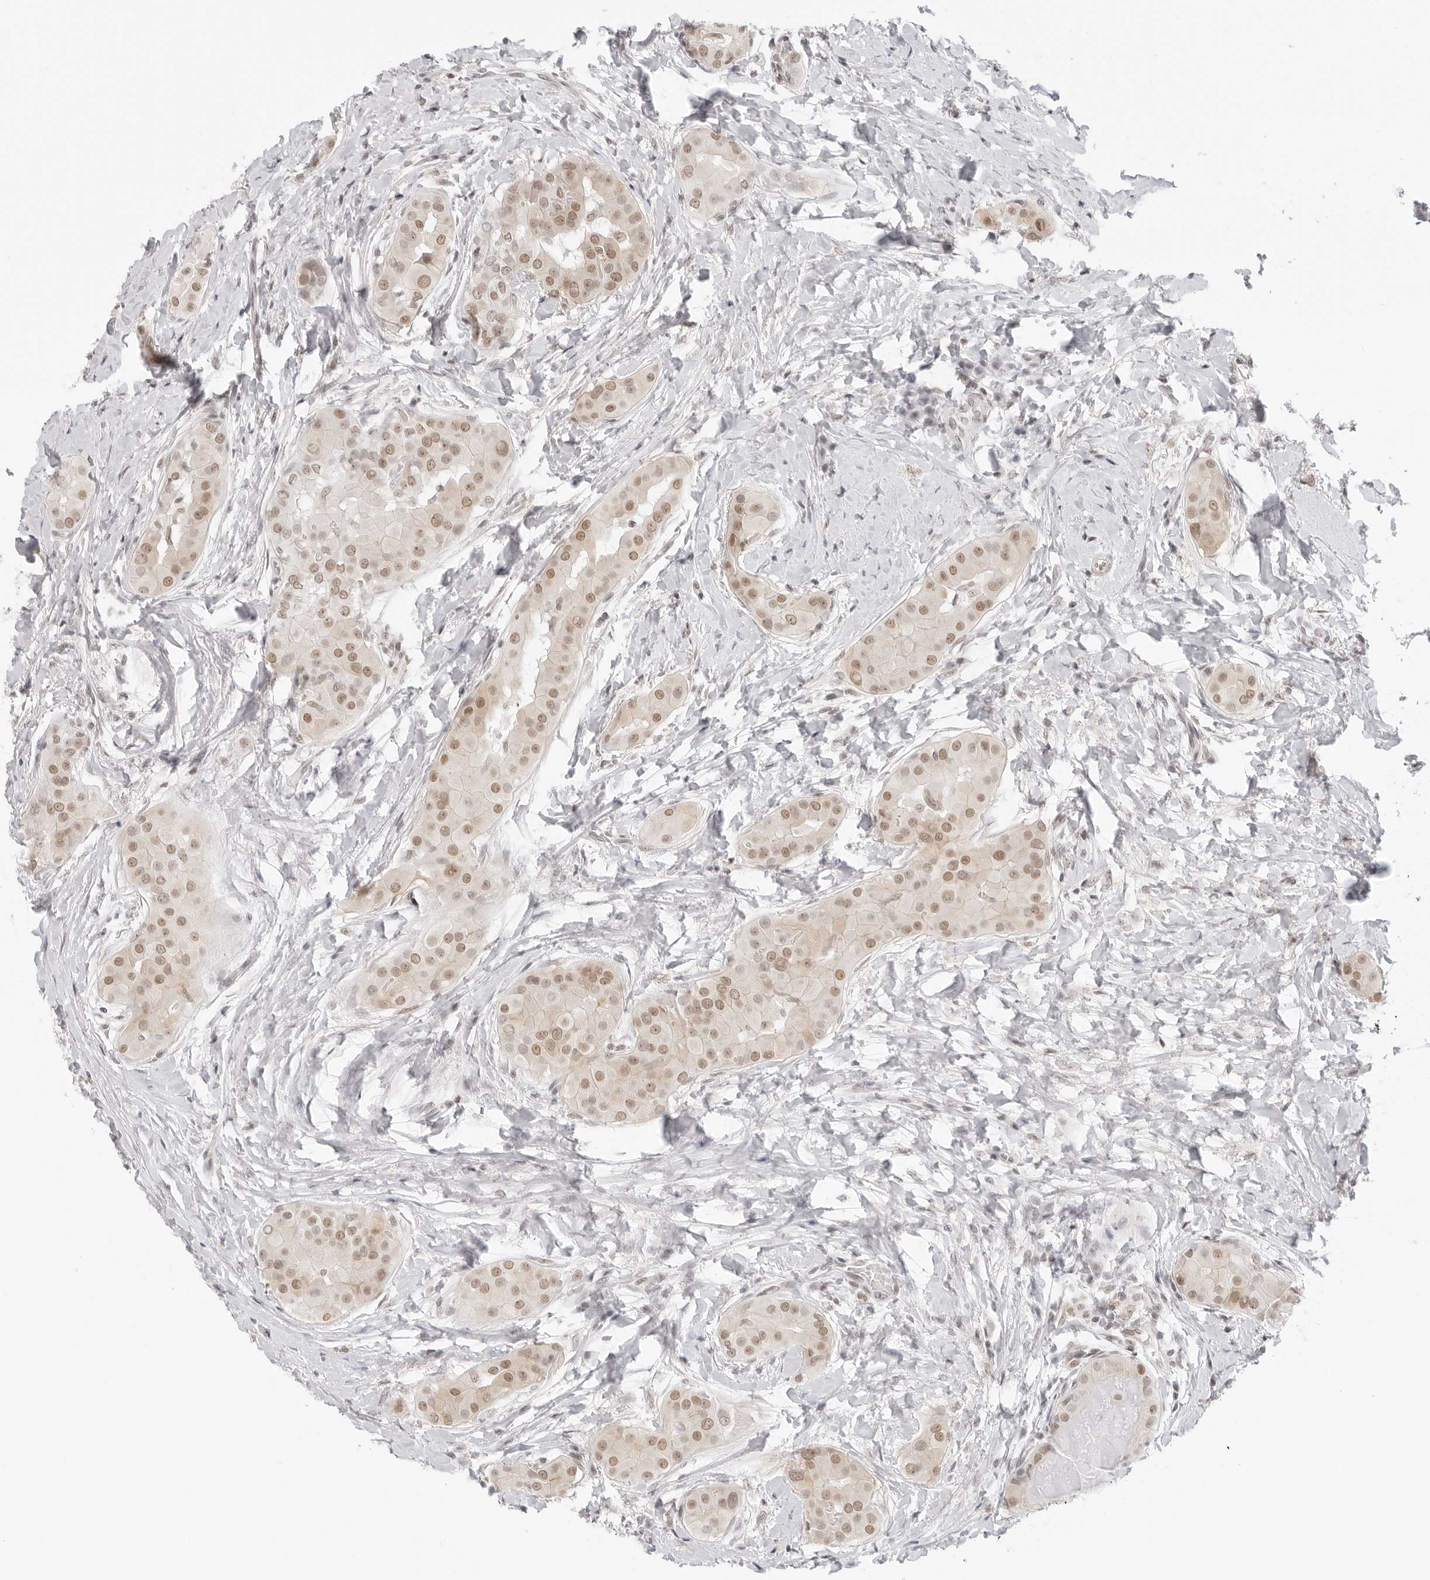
{"staining": {"intensity": "moderate", "quantity": ">75%", "location": "nuclear"}, "tissue": "thyroid cancer", "cell_type": "Tumor cells", "image_type": "cancer", "snomed": [{"axis": "morphology", "description": "Papillary adenocarcinoma, NOS"}, {"axis": "topography", "description": "Thyroid gland"}], "caption": "Protein expression analysis of human thyroid cancer (papillary adenocarcinoma) reveals moderate nuclear positivity in approximately >75% of tumor cells. The staining was performed using DAB, with brown indicating positive protein expression. Nuclei are stained blue with hematoxylin.", "gene": "TCIM", "patient": {"sex": "male", "age": 33}}